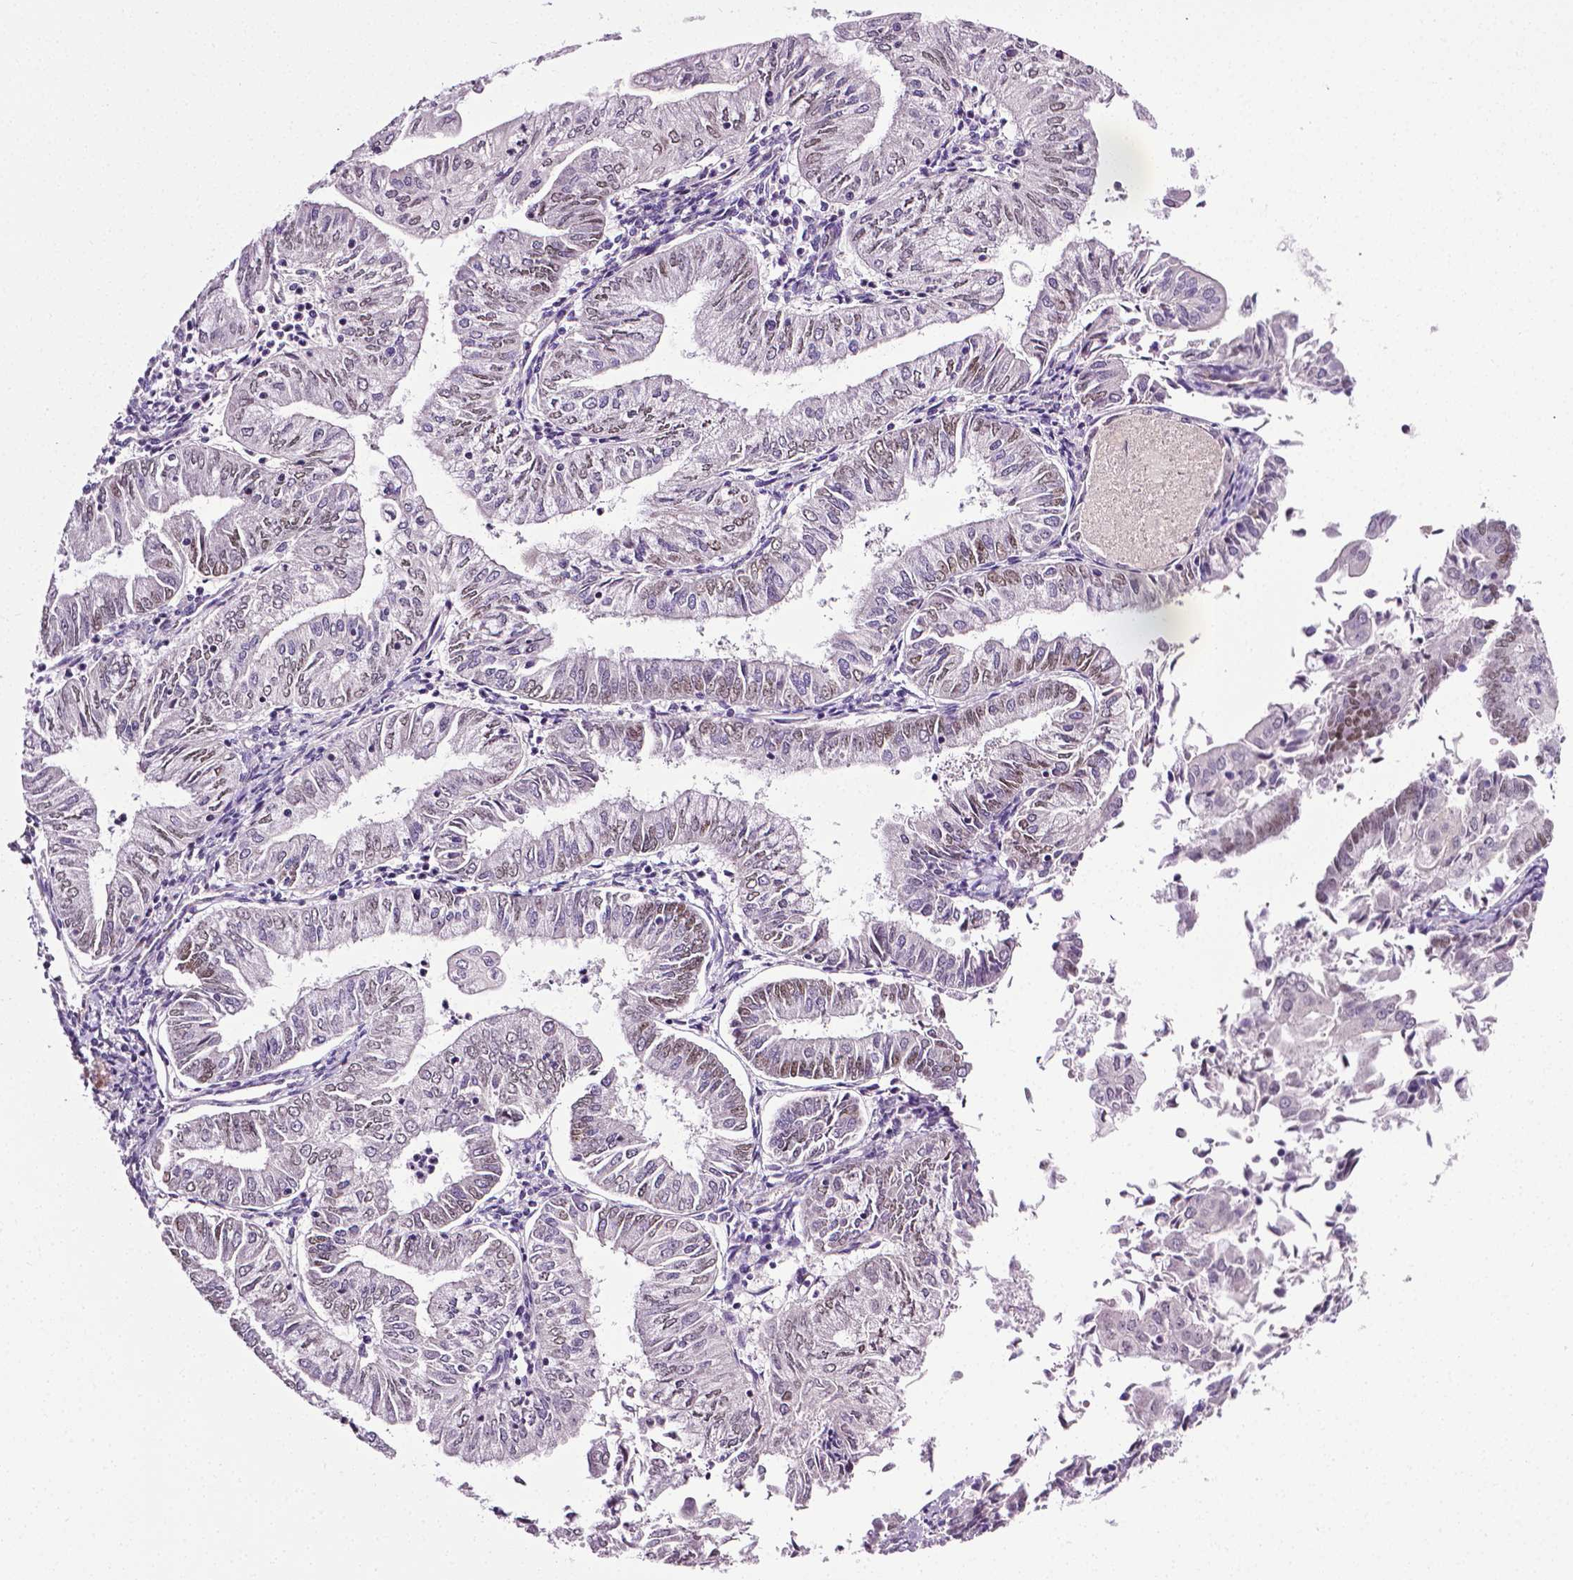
{"staining": {"intensity": "moderate", "quantity": "25%-75%", "location": "nuclear"}, "tissue": "endometrial cancer", "cell_type": "Tumor cells", "image_type": "cancer", "snomed": [{"axis": "morphology", "description": "Adenocarcinoma, NOS"}, {"axis": "topography", "description": "Endometrium"}], "caption": "Protein staining of endometrial cancer tissue displays moderate nuclear expression in about 25%-75% of tumor cells.", "gene": "PTGER3", "patient": {"sex": "female", "age": 55}}